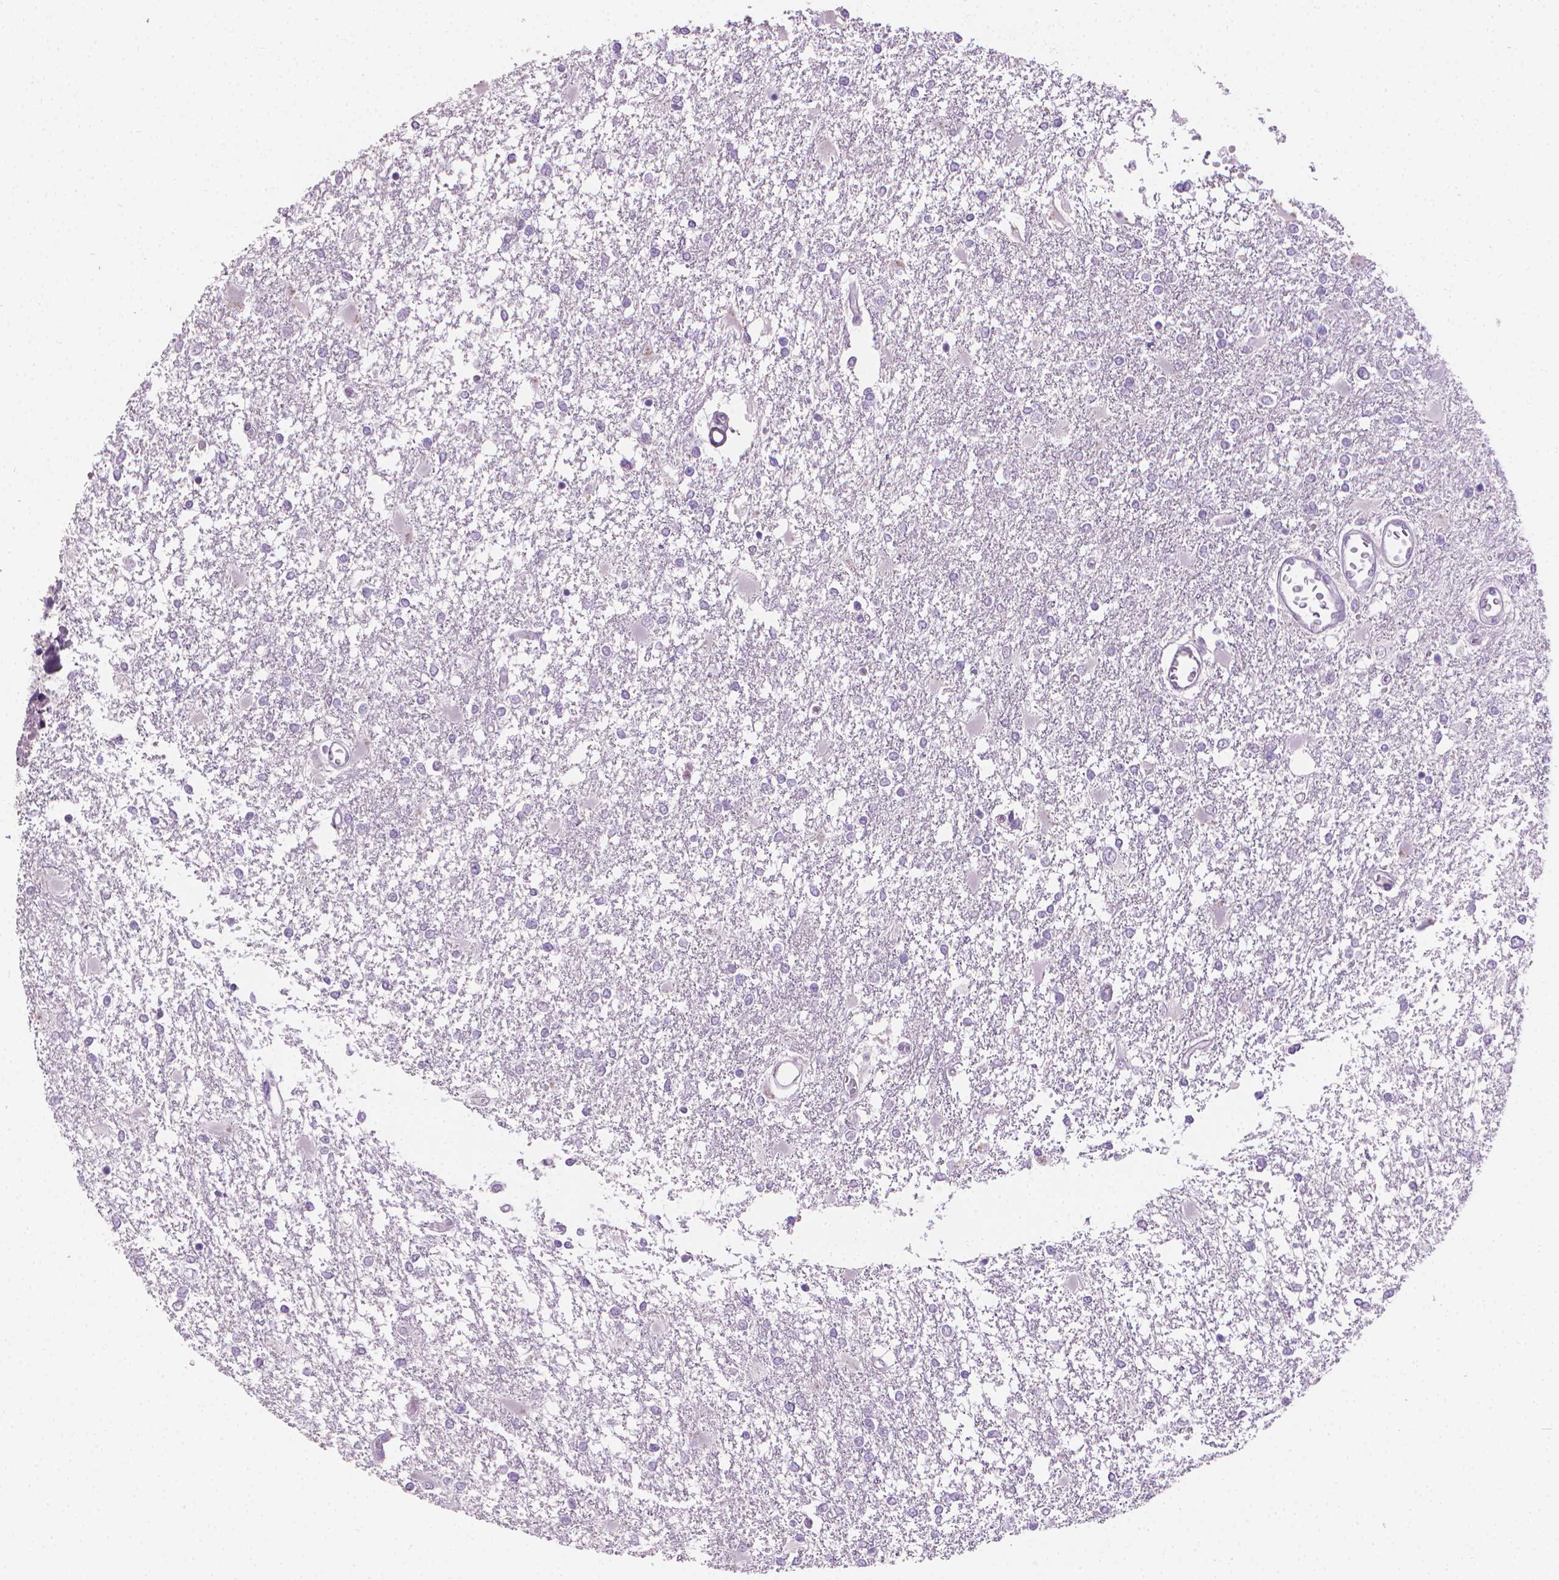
{"staining": {"intensity": "negative", "quantity": "none", "location": "none"}, "tissue": "glioma", "cell_type": "Tumor cells", "image_type": "cancer", "snomed": [{"axis": "morphology", "description": "Glioma, malignant, High grade"}, {"axis": "topography", "description": "Cerebral cortex"}], "caption": "A high-resolution micrograph shows immunohistochemistry (IHC) staining of malignant high-grade glioma, which displays no significant staining in tumor cells. (DAB (3,3'-diaminobenzidine) IHC, high magnification).", "gene": "TNNI2", "patient": {"sex": "male", "age": 79}}